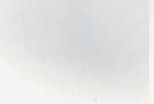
{"staining": {"intensity": "negative", "quantity": "none", "location": "none"}, "tissue": "cervical cancer", "cell_type": "Tumor cells", "image_type": "cancer", "snomed": [{"axis": "morphology", "description": "Squamous cell carcinoma, NOS"}, {"axis": "topography", "description": "Cervix"}], "caption": "Immunohistochemical staining of human cervical cancer demonstrates no significant expression in tumor cells.", "gene": "FKBP1A", "patient": {"sex": "female", "age": 57}}